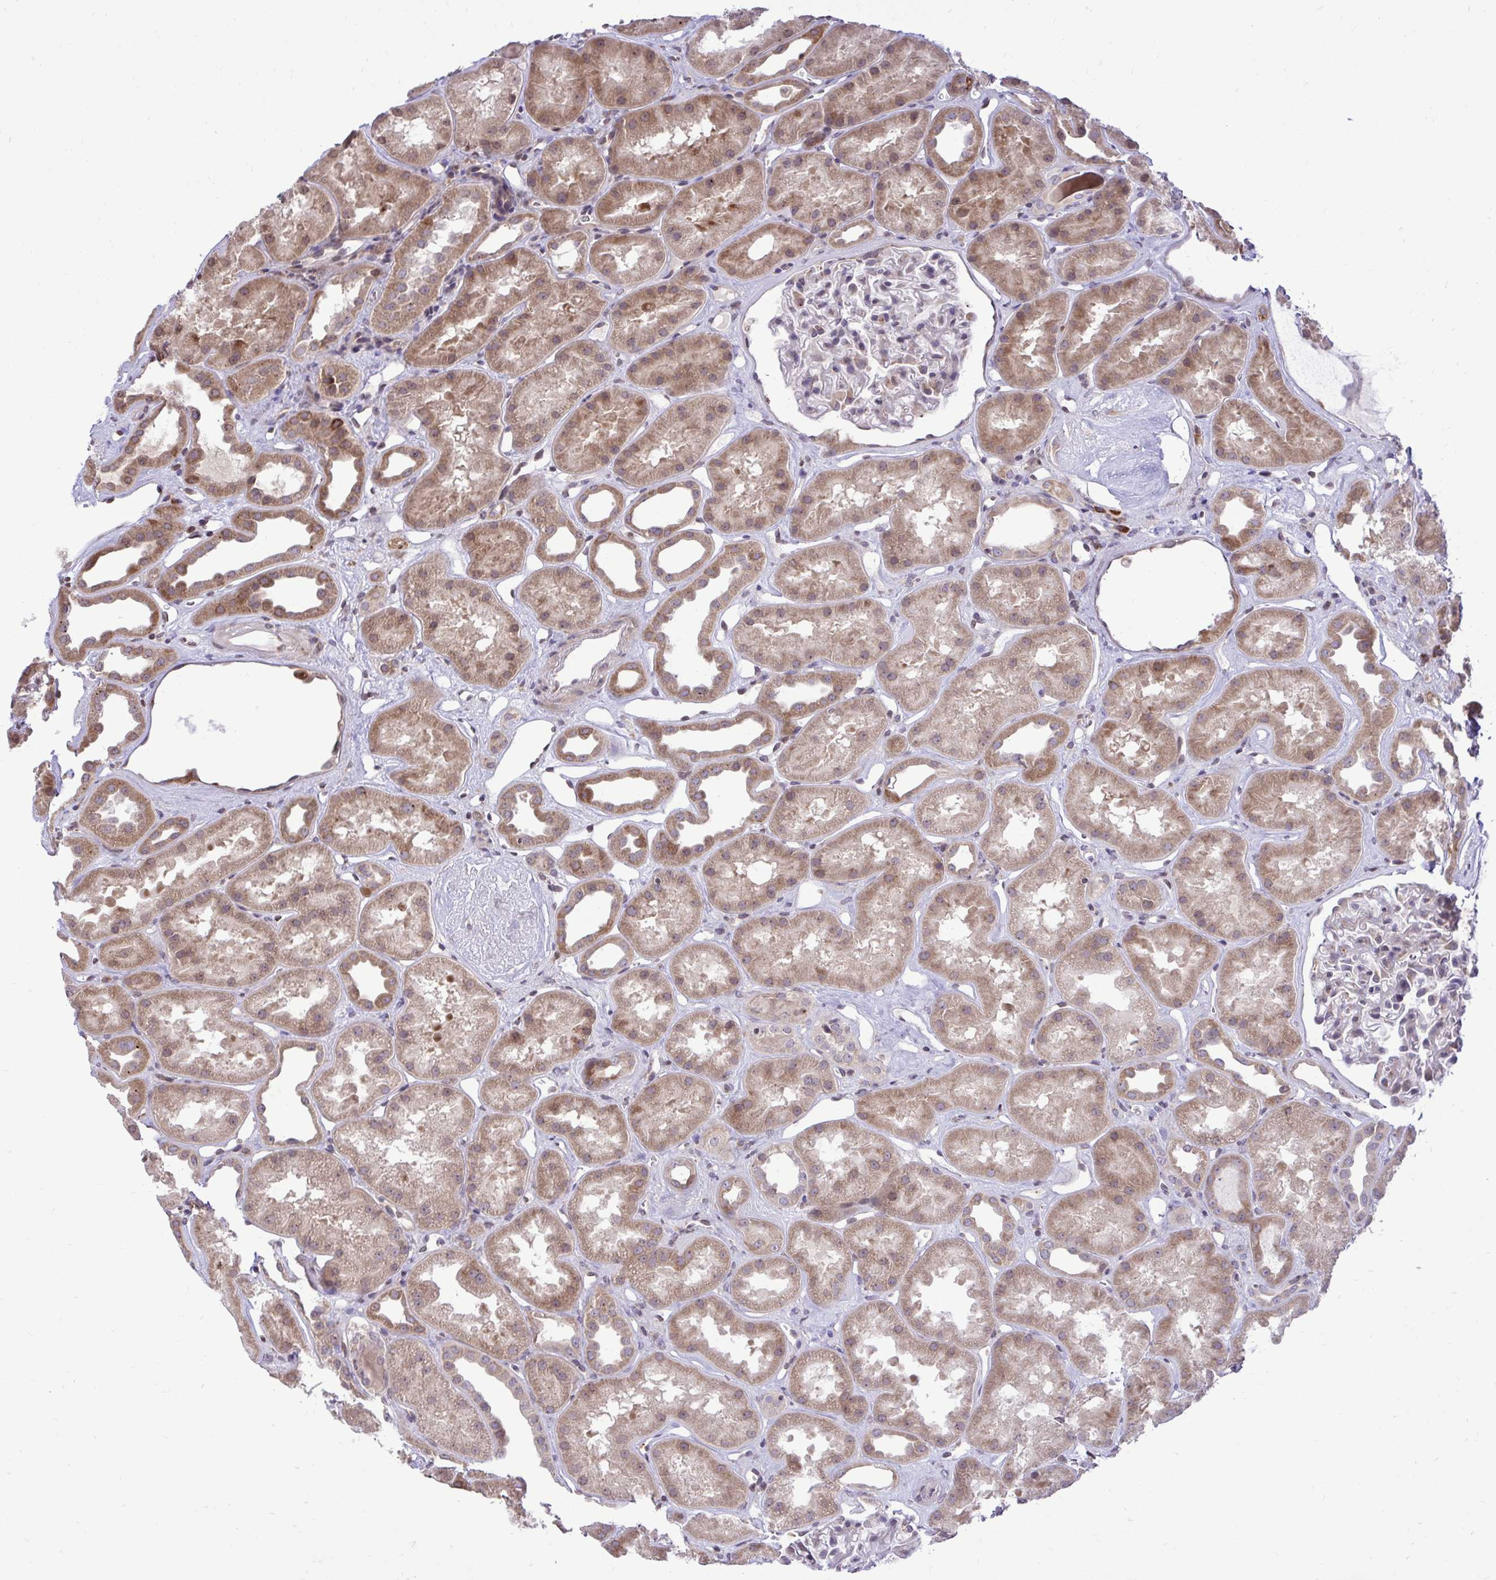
{"staining": {"intensity": "weak", "quantity": "<25%", "location": "cytoplasmic/membranous"}, "tissue": "kidney", "cell_type": "Cells in glomeruli", "image_type": "normal", "snomed": [{"axis": "morphology", "description": "Normal tissue, NOS"}, {"axis": "topography", "description": "Kidney"}], "caption": "Immunohistochemistry (IHC) photomicrograph of benign kidney: human kidney stained with DAB (3,3'-diaminobenzidine) shows no significant protein staining in cells in glomeruli.", "gene": "METTL9", "patient": {"sex": "male", "age": 61}}